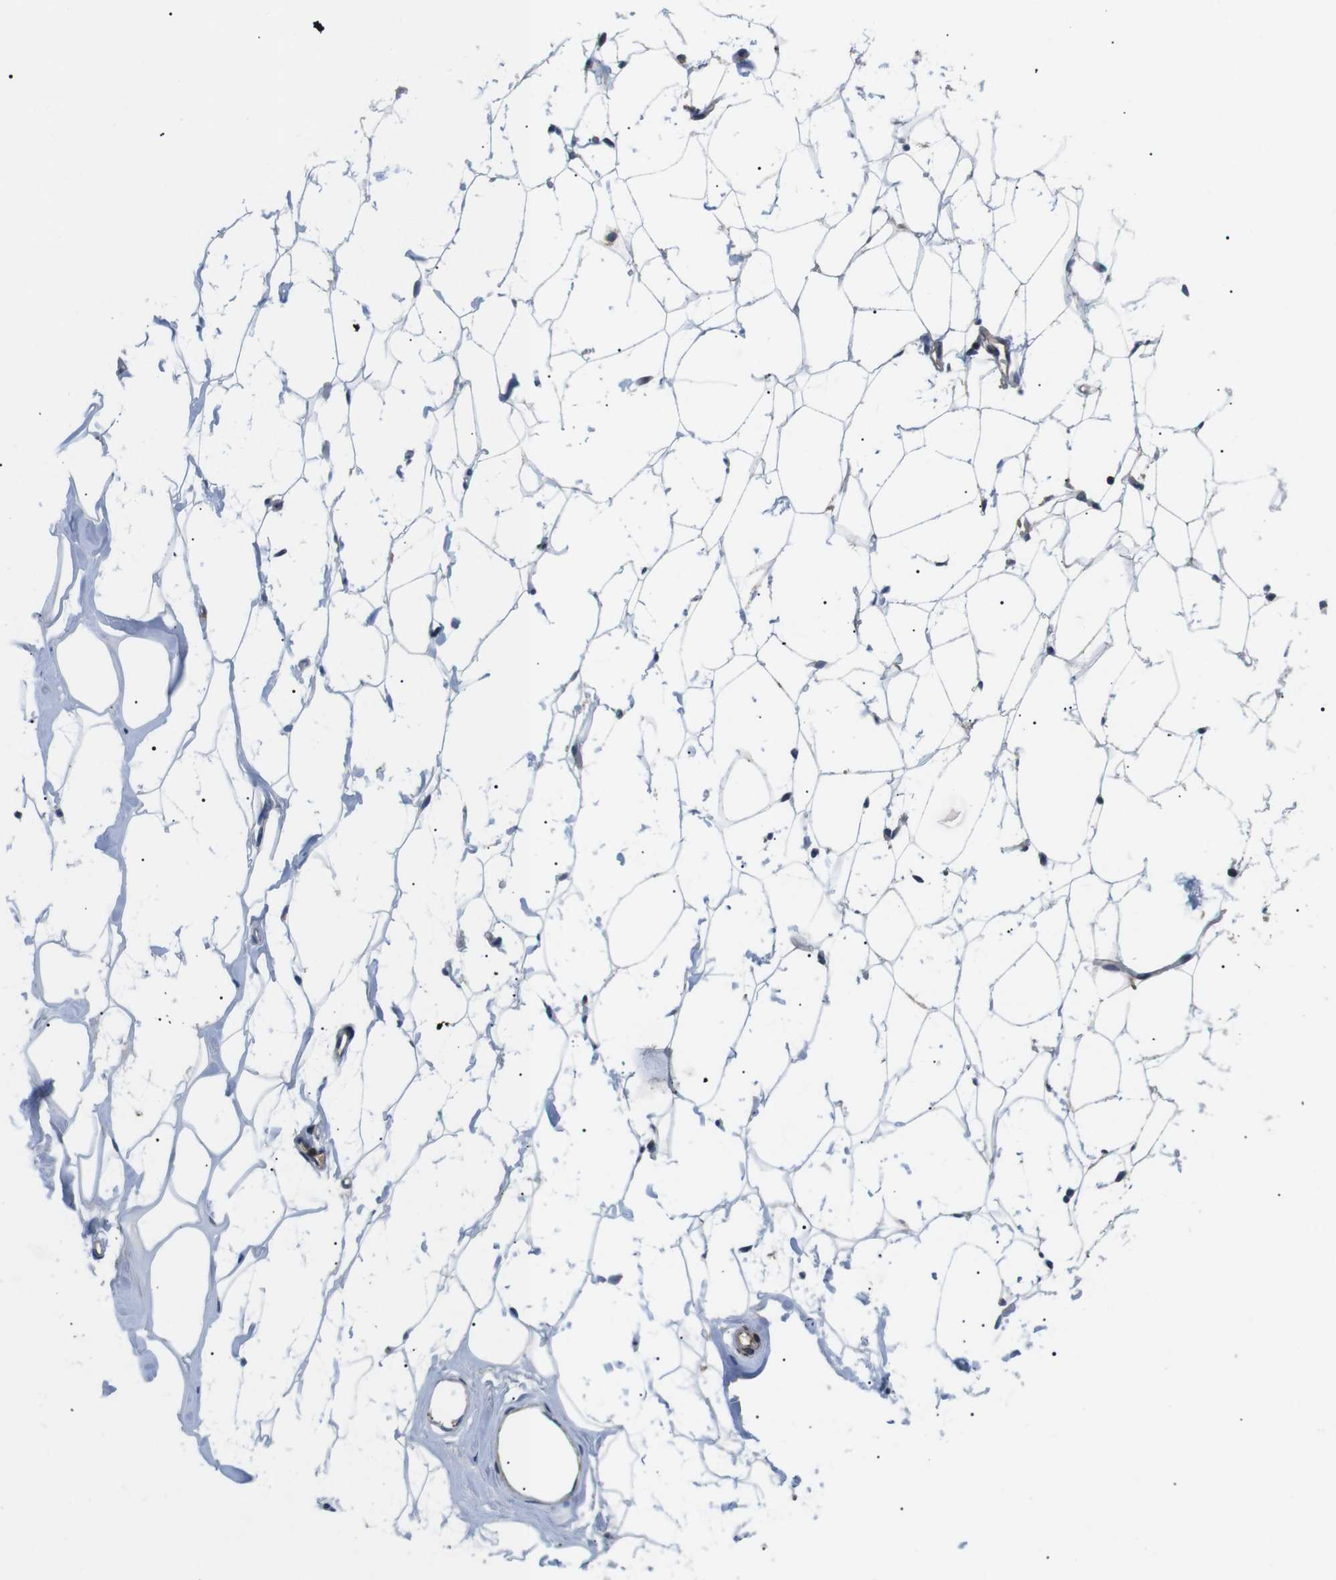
{"staining": {"intensity": "moderate", "quantity": "<25%", "location": "cytoplasmic/membranous"}, "tissue": "adipose tissue", "cell_type": "Adipocytes", "image_type": "normal", "snomed": [{"axis": "morphology", "description": "Normal tissue, NOS"}, {"axis": "topography", "description": "Breast"}, {"axis": "topography", "description": "Soft tissue"}], "caption": "High-power microscopy captured an IHC image of benign adipose tissue, revealing moderate cytoplasmic/membranous positivity in about <25% of adipocytes. (Brightfield microscopy of DAB IHC at high magnification).", "gene": "DIPK1A", "patient": {"sex": "female", "age": 75}}